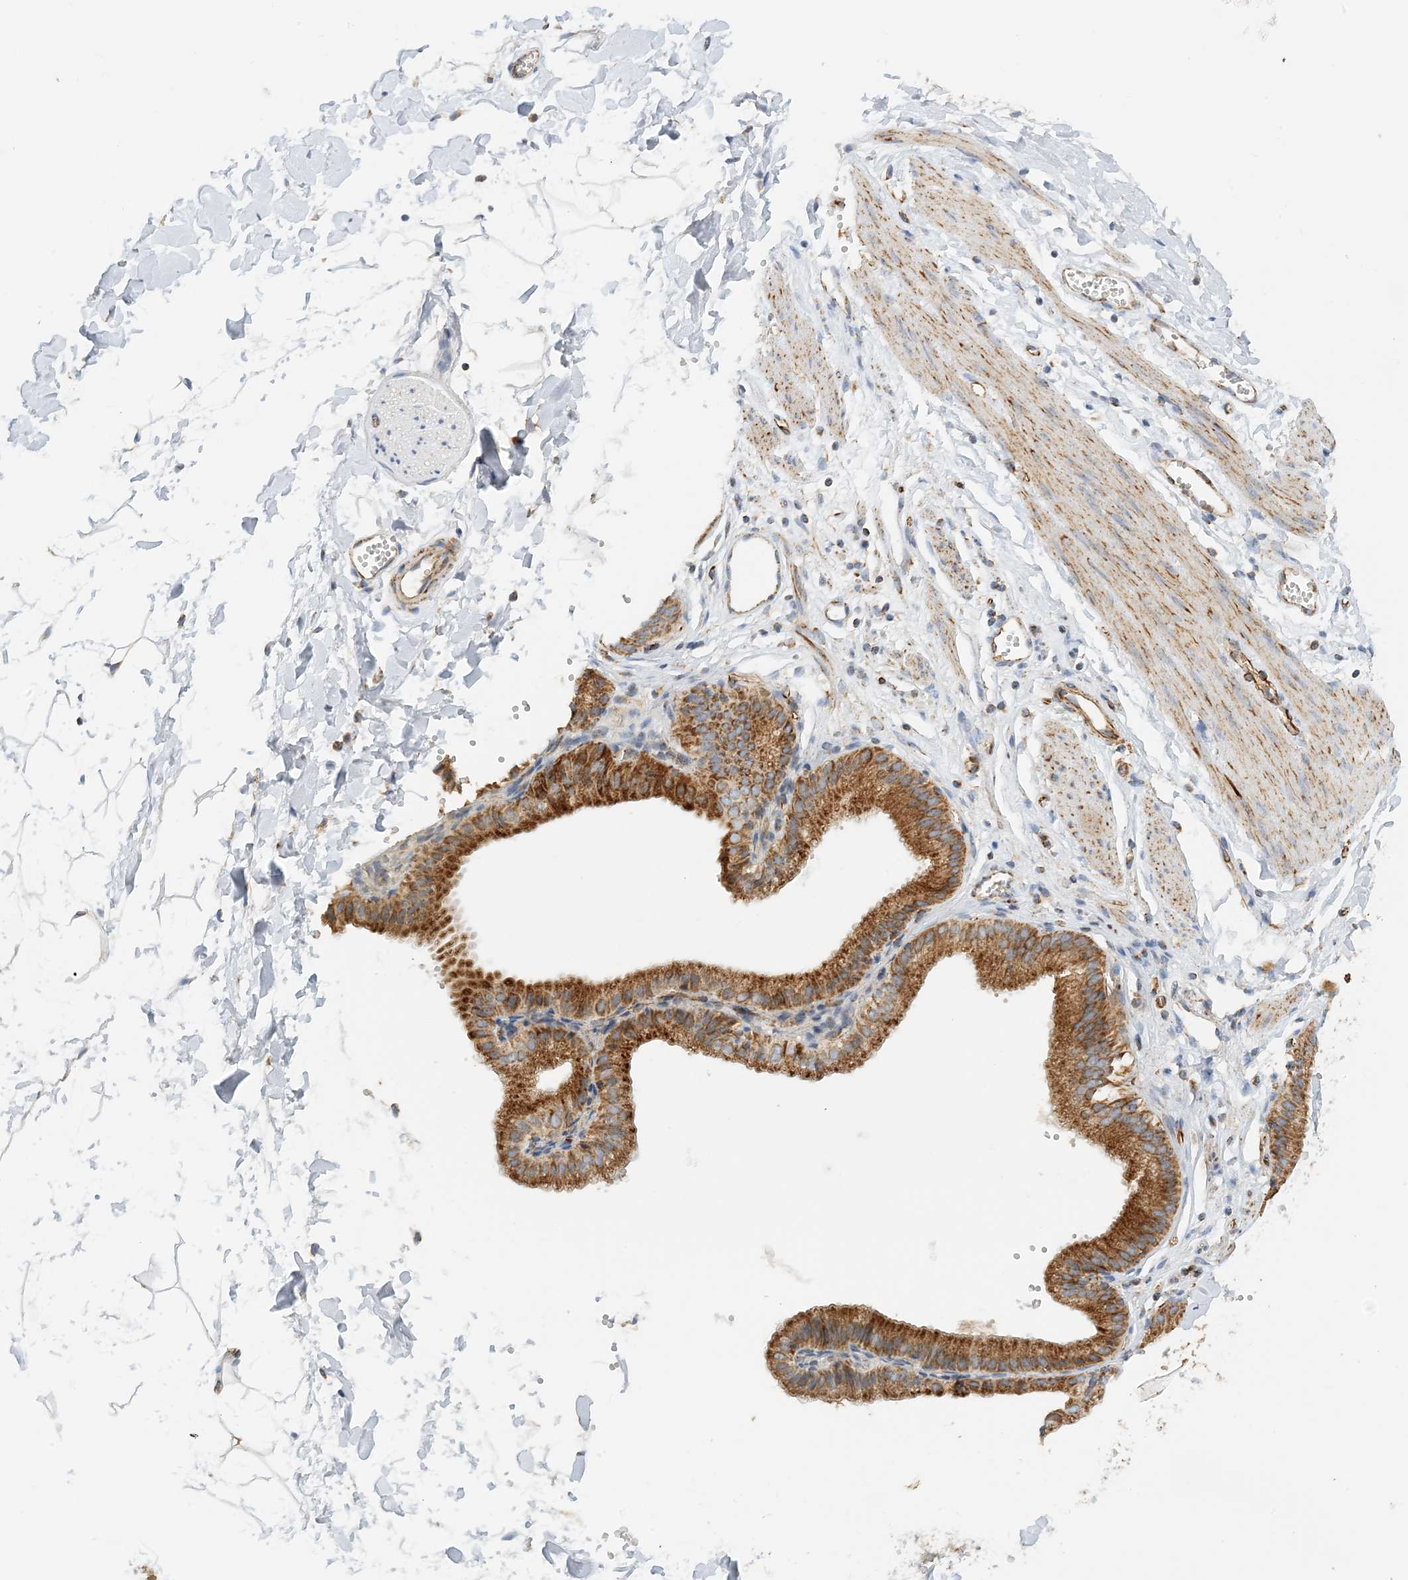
{"staining": {"intensity": "negative", "quantity": "none", "location": "none"}, "tissue": "adipose tissue", "cell_type": "Adipocytes", "image_type": "normal", "snomed": [{"axis": "morphology", "description": "Normal tissue, NOS"}, {"axis": "topography", "description": "Gallbladder"}, {"axis": "topography", "description": "Peripheral nerve tissue"}], "caption": "Histopathology image shows no significant protein staining in adipocytes of normal adipose tissue.", "gene": "COA3", "patient": {"sex": "male", "age": 38}}